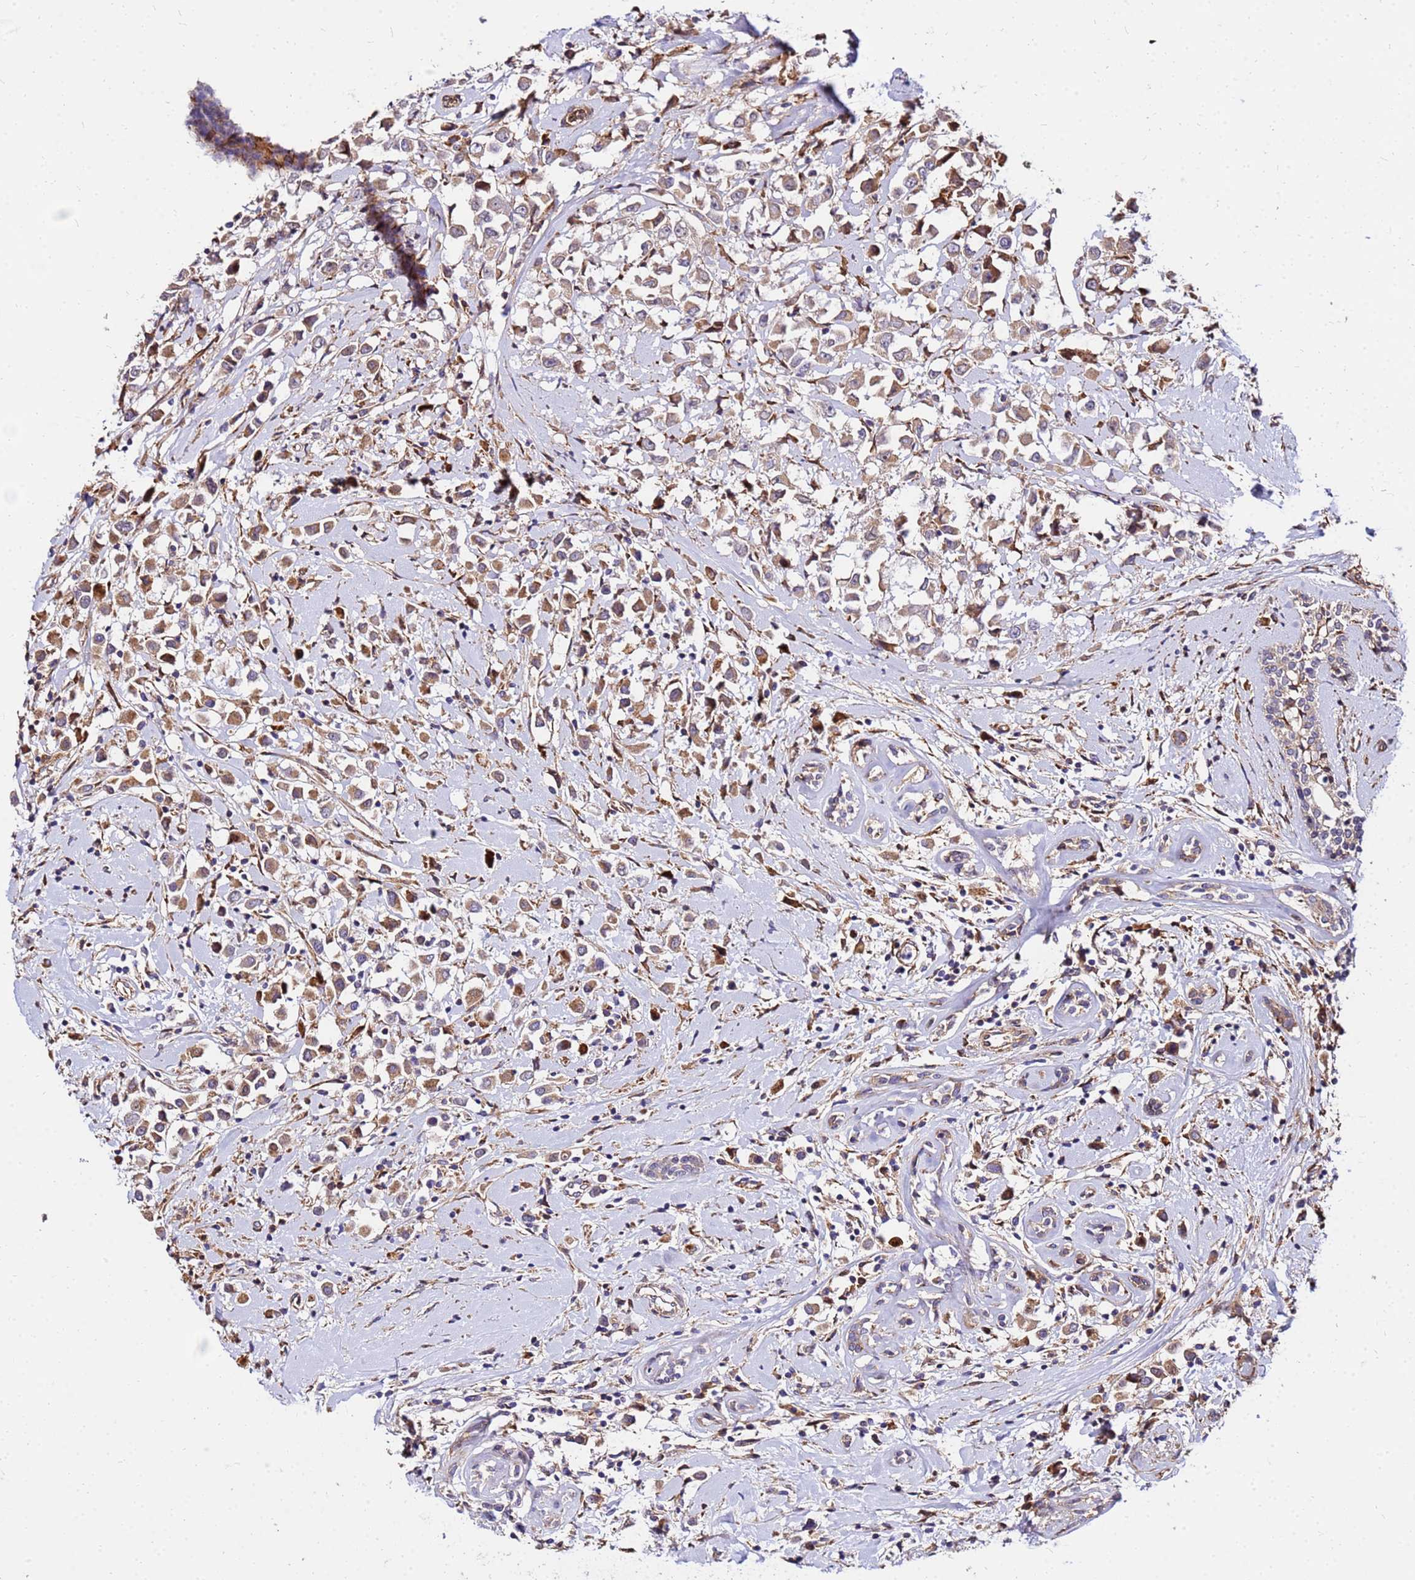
{"staining": {"intensity": "moderate", "quantity": ">75%", "location": "cytoplasmic/membranous"}, "tissue": "breast cancer", "cell_type": "Tumor cells", "image_type": "cancer", "snomed": [{"axis": "morphology", "description": "Duct carcinoma"}, {"axis": "topography", "description": "Breast"}], "caption": "About >75% of tumor cells in breast cancer display moderate cytoplasmic/membranous protein staining as visualized by brown immunohistochemical staining.", "gene": "WWC2", "patient": {"sex": "female", "age": 87}}